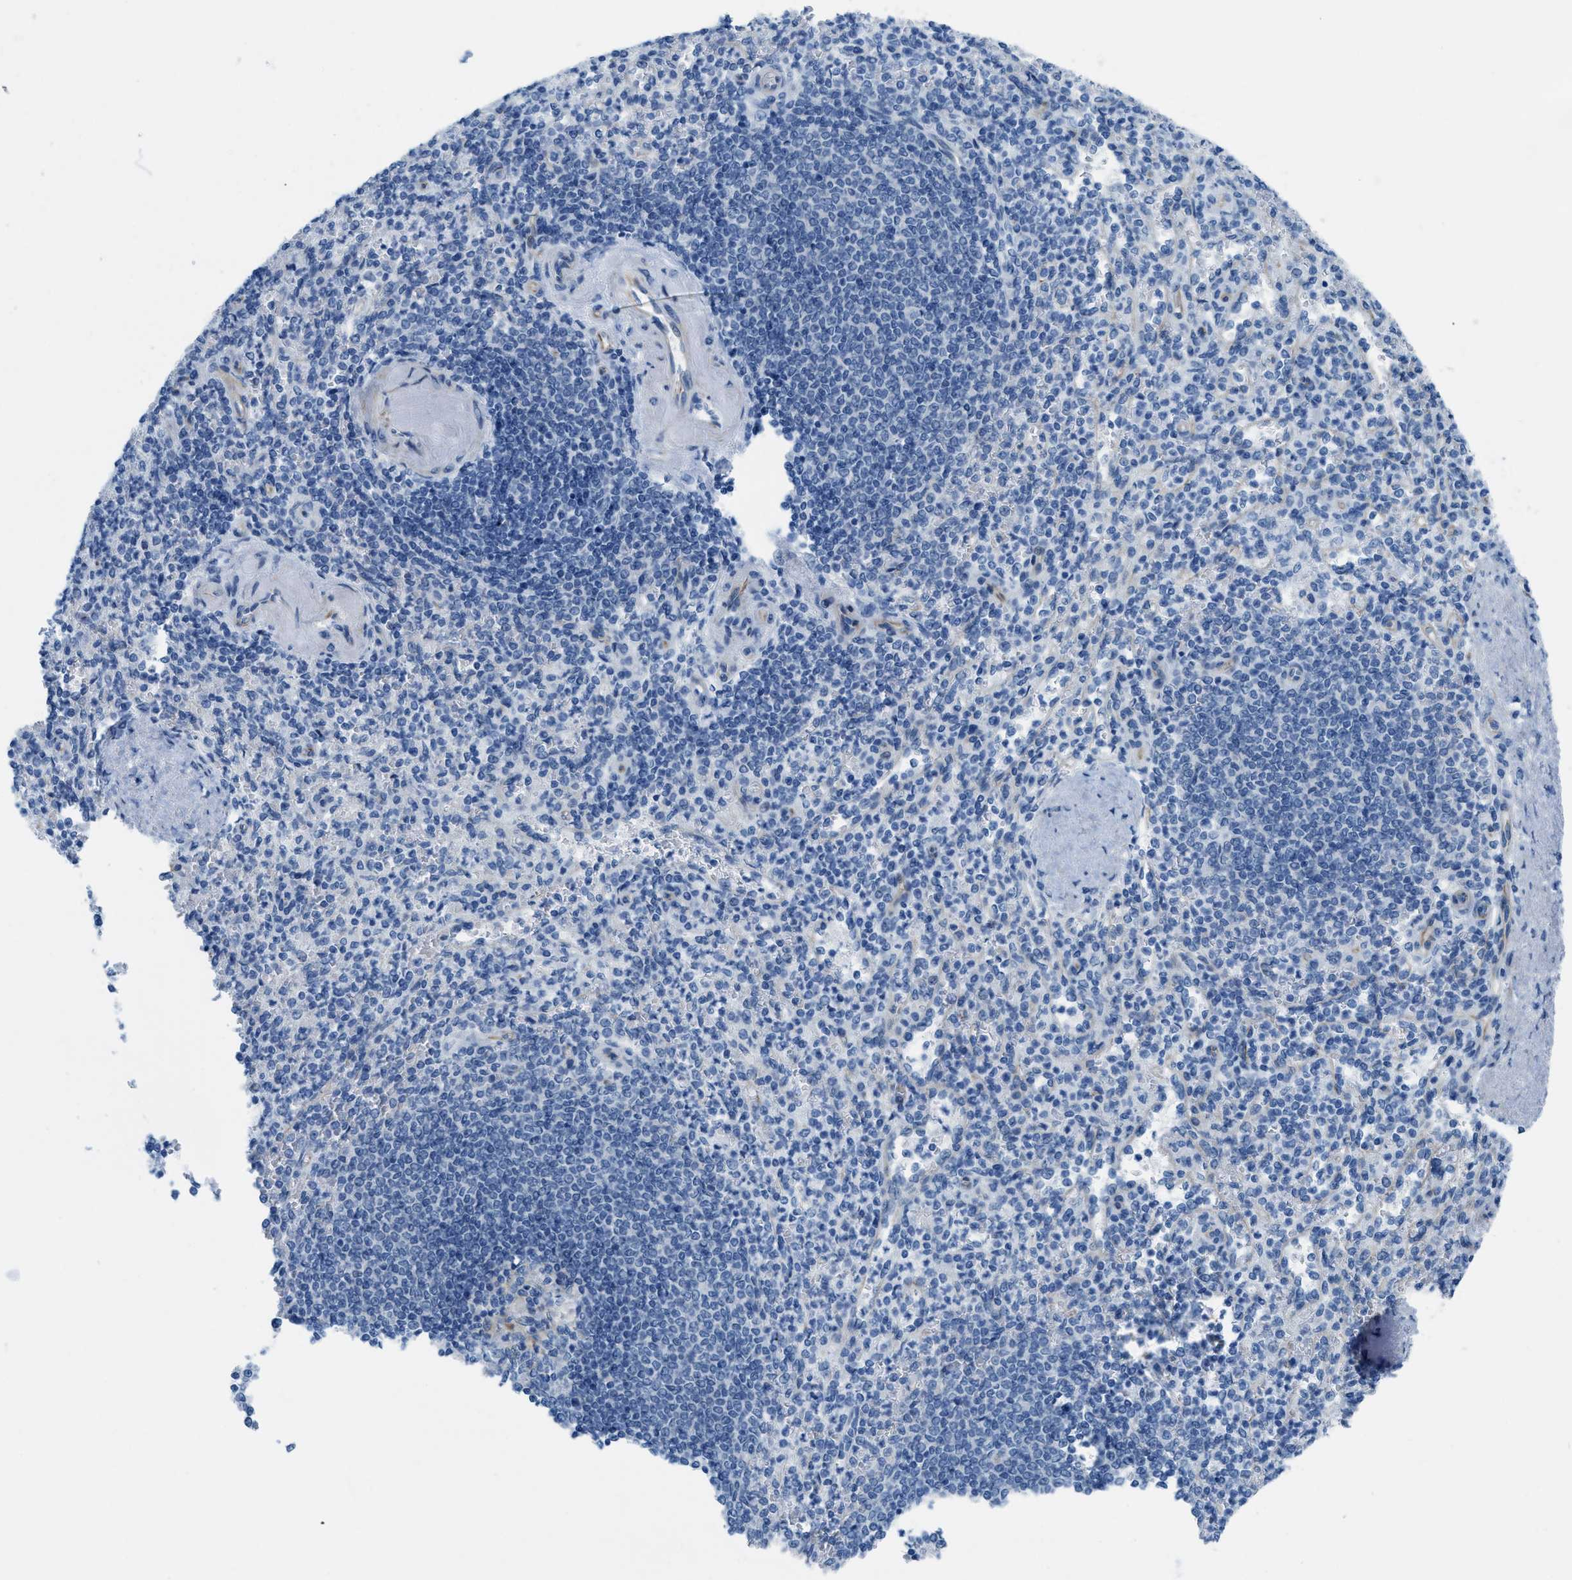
{"staining": {"intensity": "negative", "quantity": "none", "location": "none"}, "tissue": "spleen", "cell_type": "Cells in red pulp", "image_type": "normal", "snomed": [{"axis": "morphology", "description": "Normal tissue, NOS"}, {"axis": "topography", "description": "Spleen"}], "caption": "A photomicrograph of human spleen is negative for staining in cells in red pulp. (Brightfield microscopy of DAB IHC at high magnification).", "gene": "SLC12A1", "patient": {"sex": "female", "age": 74}}